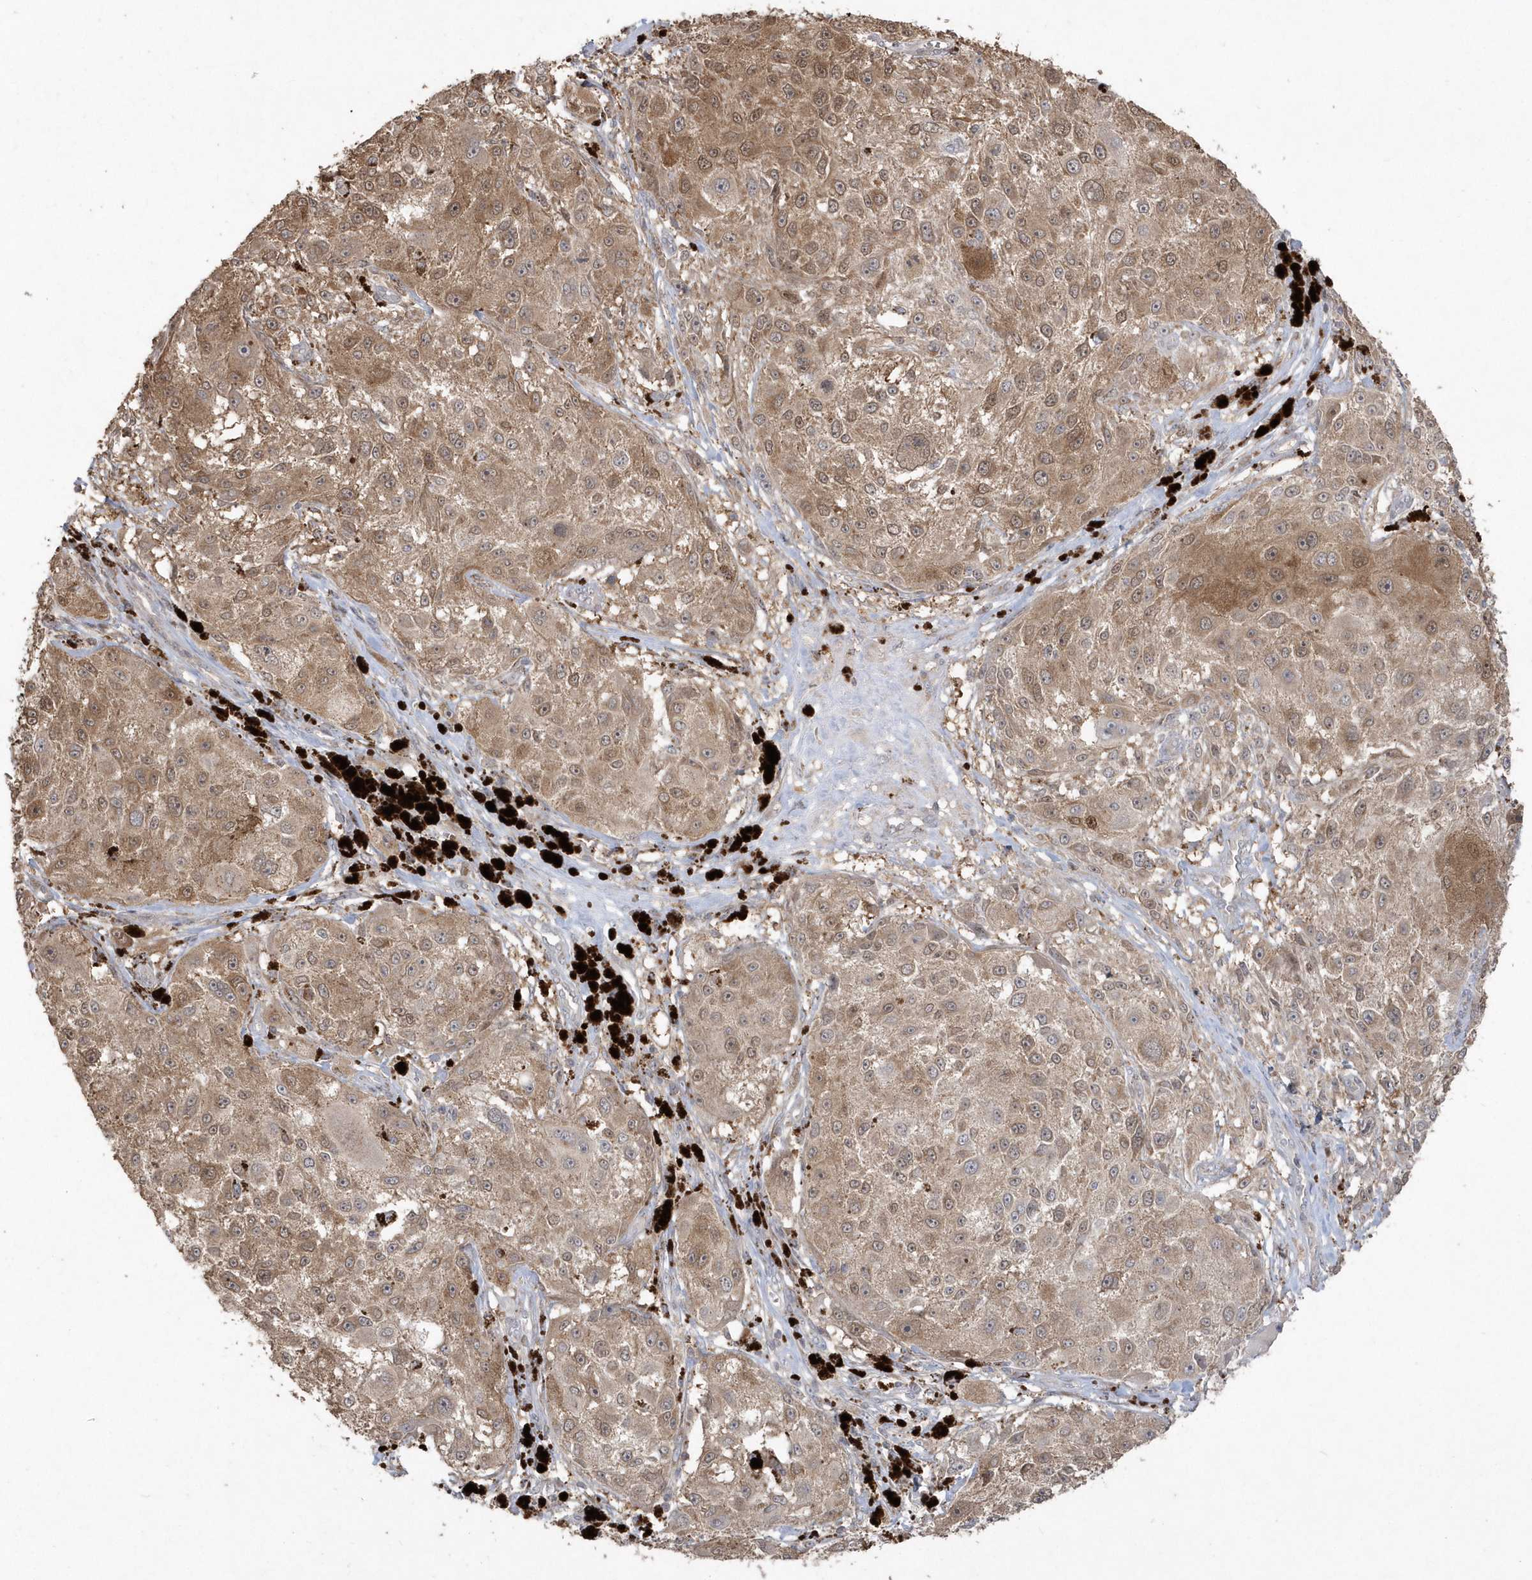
{"staining": {"intensity": "moderate", "quantity": ">75%", "location": "cytoplasmic/membranous"}, "tissue": "melanoma", "cell_type": "Tumor cells", "image_type": "cancer", "snomed": [{"axis": "morphology", "description": "Necrosis, NOS"}, {"axis": "morphology", "description": "Malignant melanoma, NOS"}, {"axis": "topography", "description": "Skin"}], "caption": "This histopathology image shows immunohistochemistry (IHC) staining of human melanoma, with medium moderate cytoplasmic/membranous expression in about >75% of tumor cells.", "gene": "GEMIN6", "patient": {"sex": "female", "age": 87}}